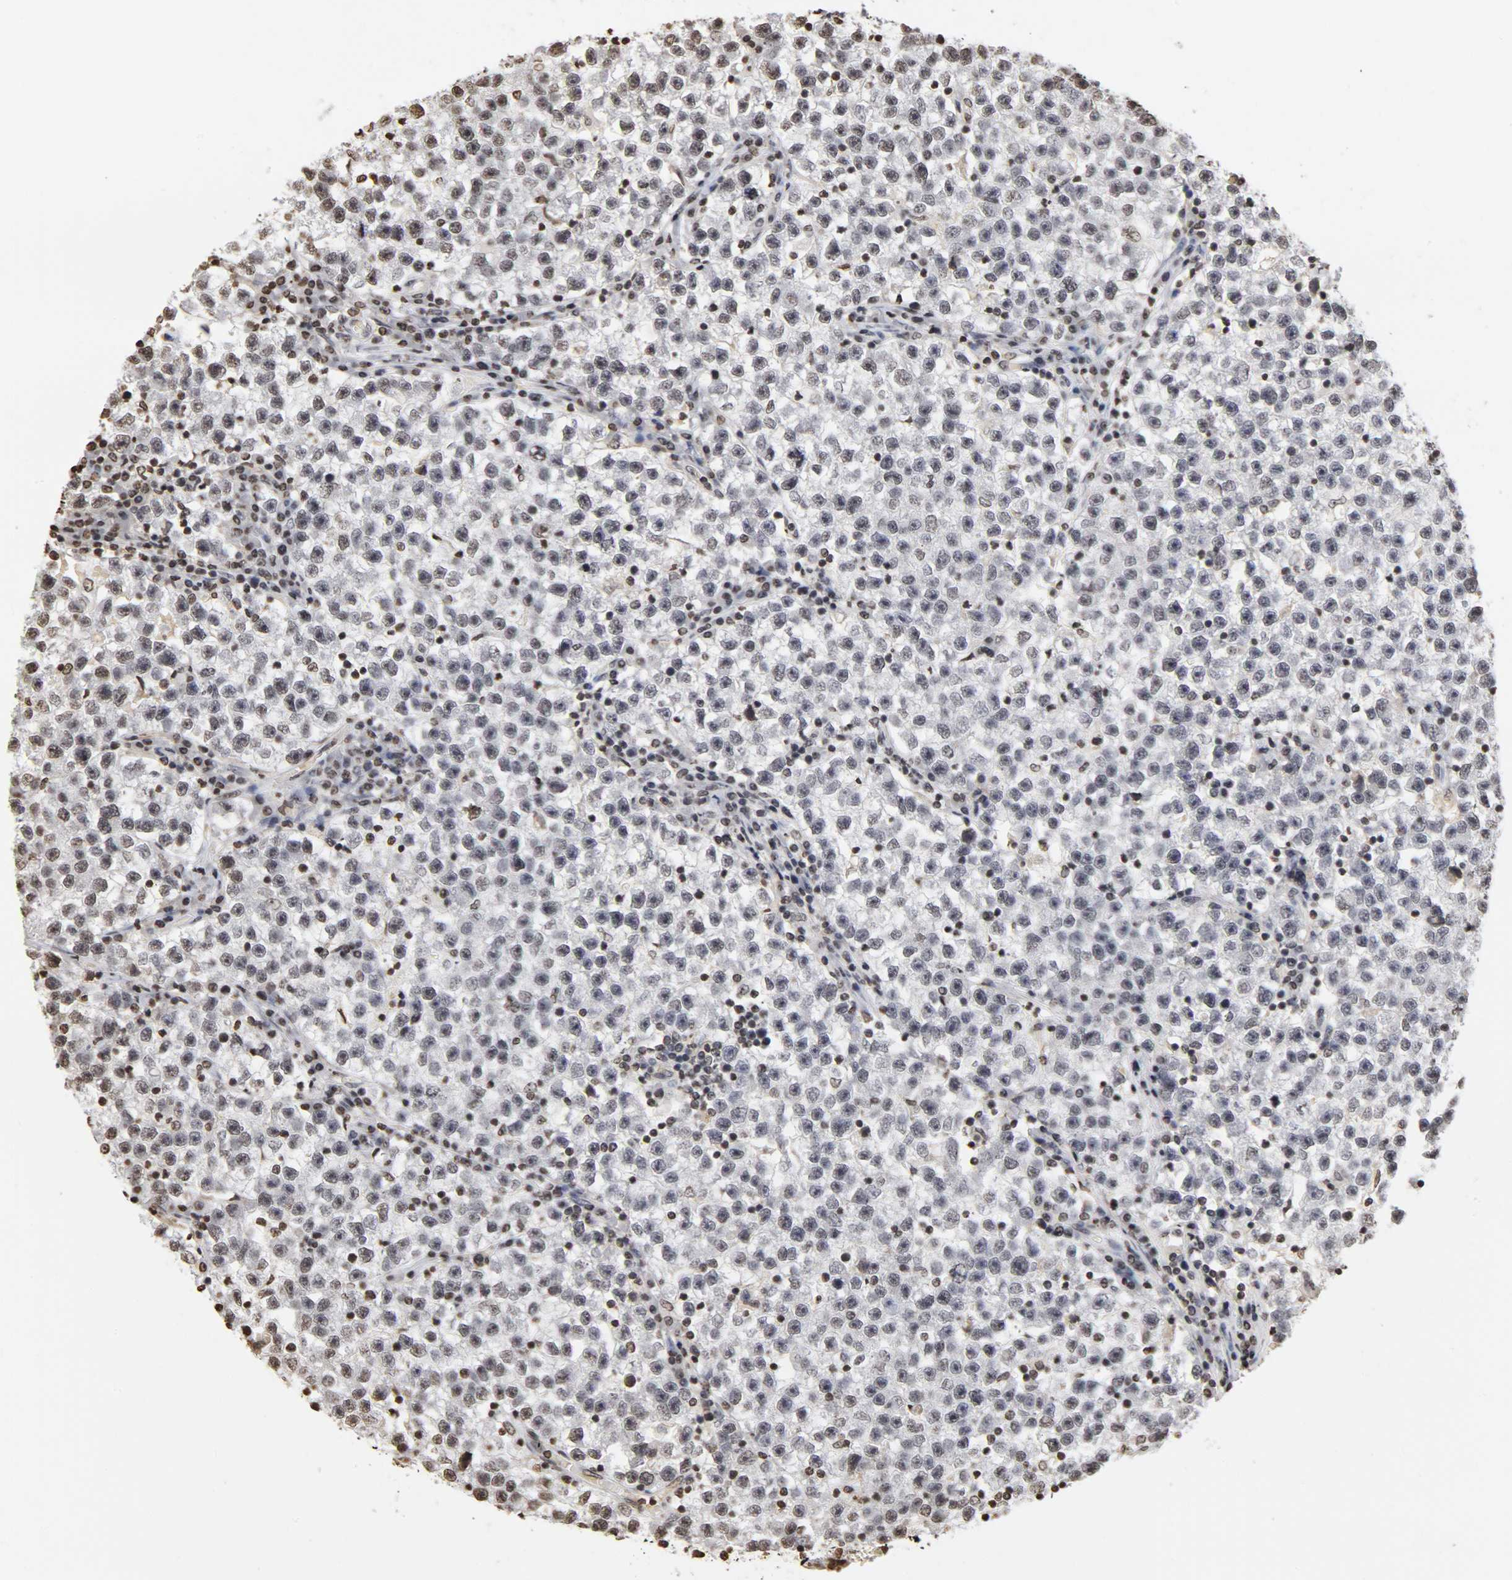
{"staining": {"intensity": "weak", "quantity": "<25%", "location": "nuclear"}, "tissue": "testis cancer", "cell_type": "Tumor cells", "image_type": "cancer", "snomed": [{"axis": "morphology", "description": "Seminoma, NOS"}, {"axis": "topography", "description": "Testis"}], "caption": "Tumor cells show no significant positivity in testis cancer.", "gene": "ERCC2", "patient": {"sex": "male", "age": 22}}